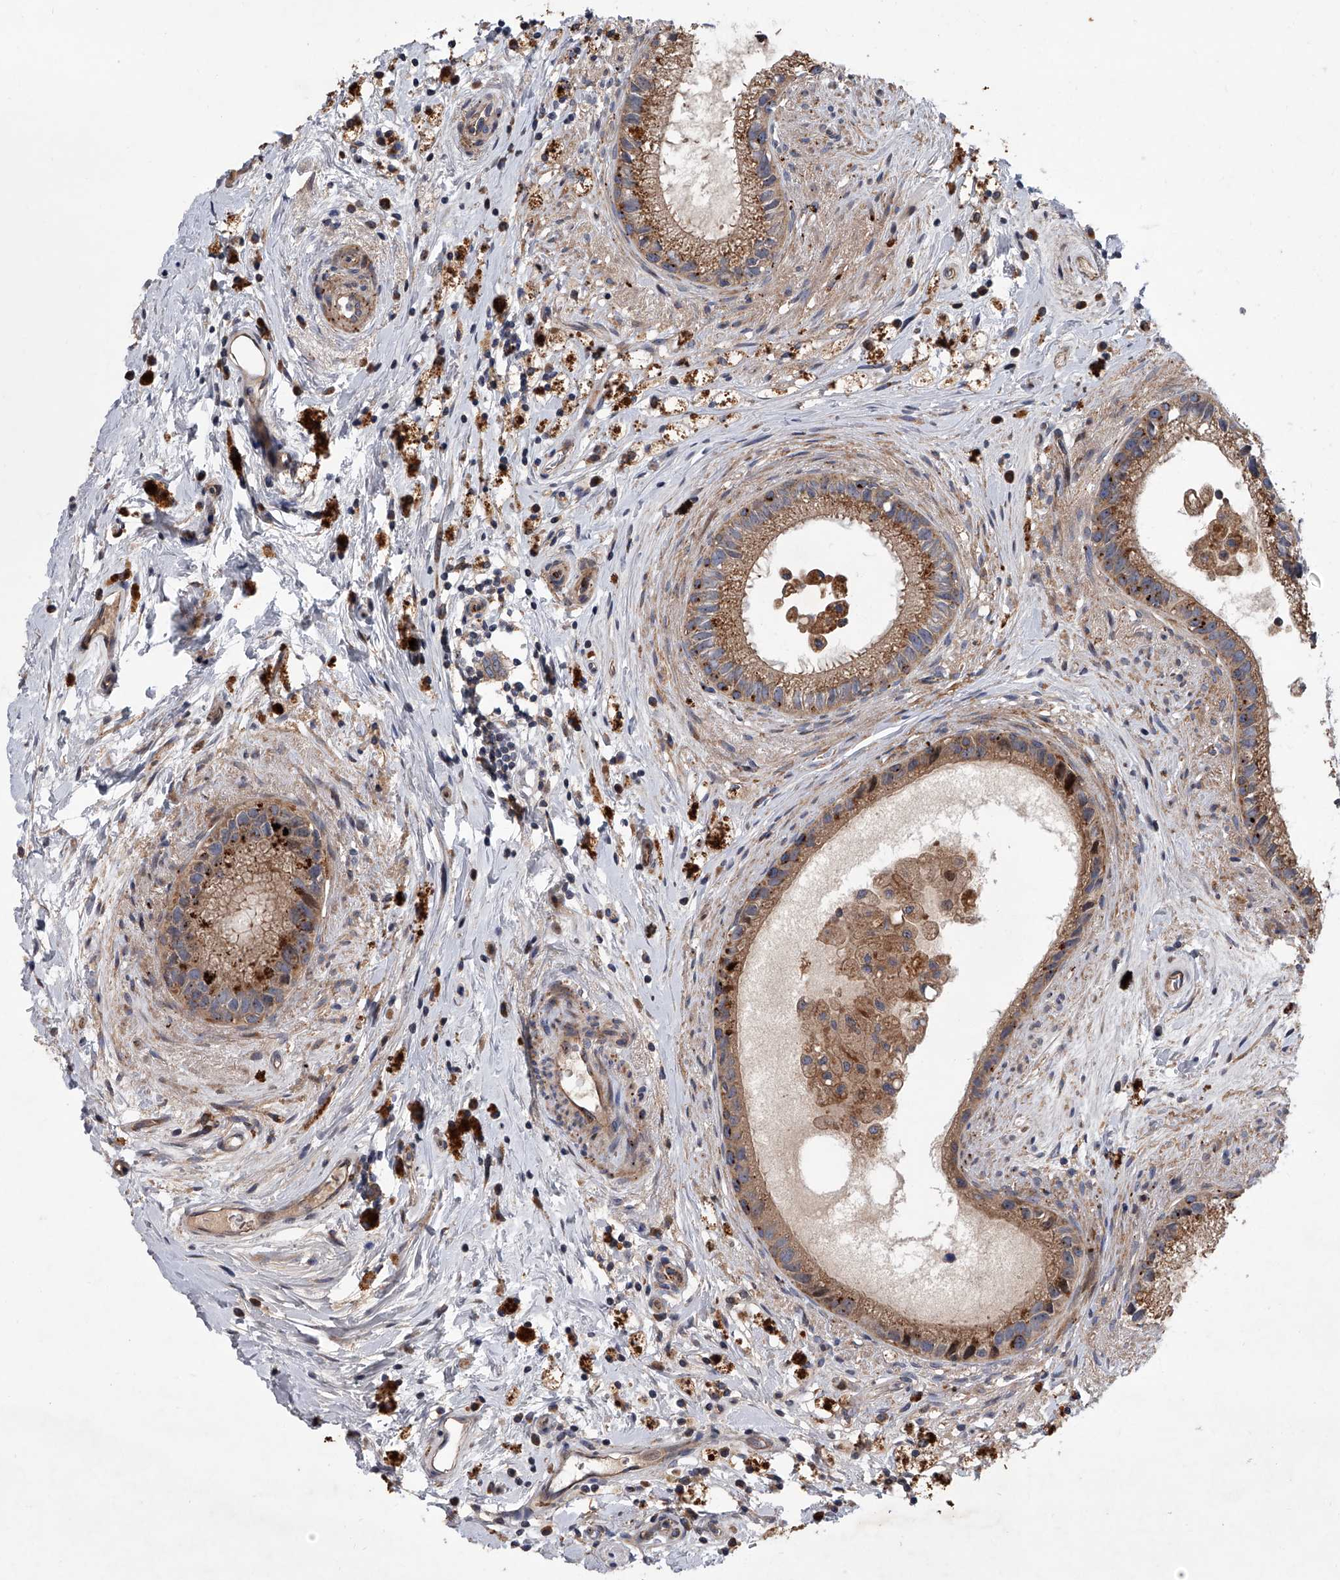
{"staining": {"intensity": "moderate", "quantity": ">75%", "location": "cytoplasmic/membranous"}, "tissue": "epididymis", "cell_type": "Glandular cells", "image_type": "normal", "snomed": [{"axis": "morphology", "description": "Normal tissue, NOS"}, {"axis": "topography", "description": "Epididymis"}], "caption": "Protein staining demonstrates moderate cytoplasmic/membranous expression in about >75% of glandular cells in benign epididymis. (IHC, brightfield microscopy, high magnification).", "gene": "USP47", "patient": {"sex": "male", "age": 80}}